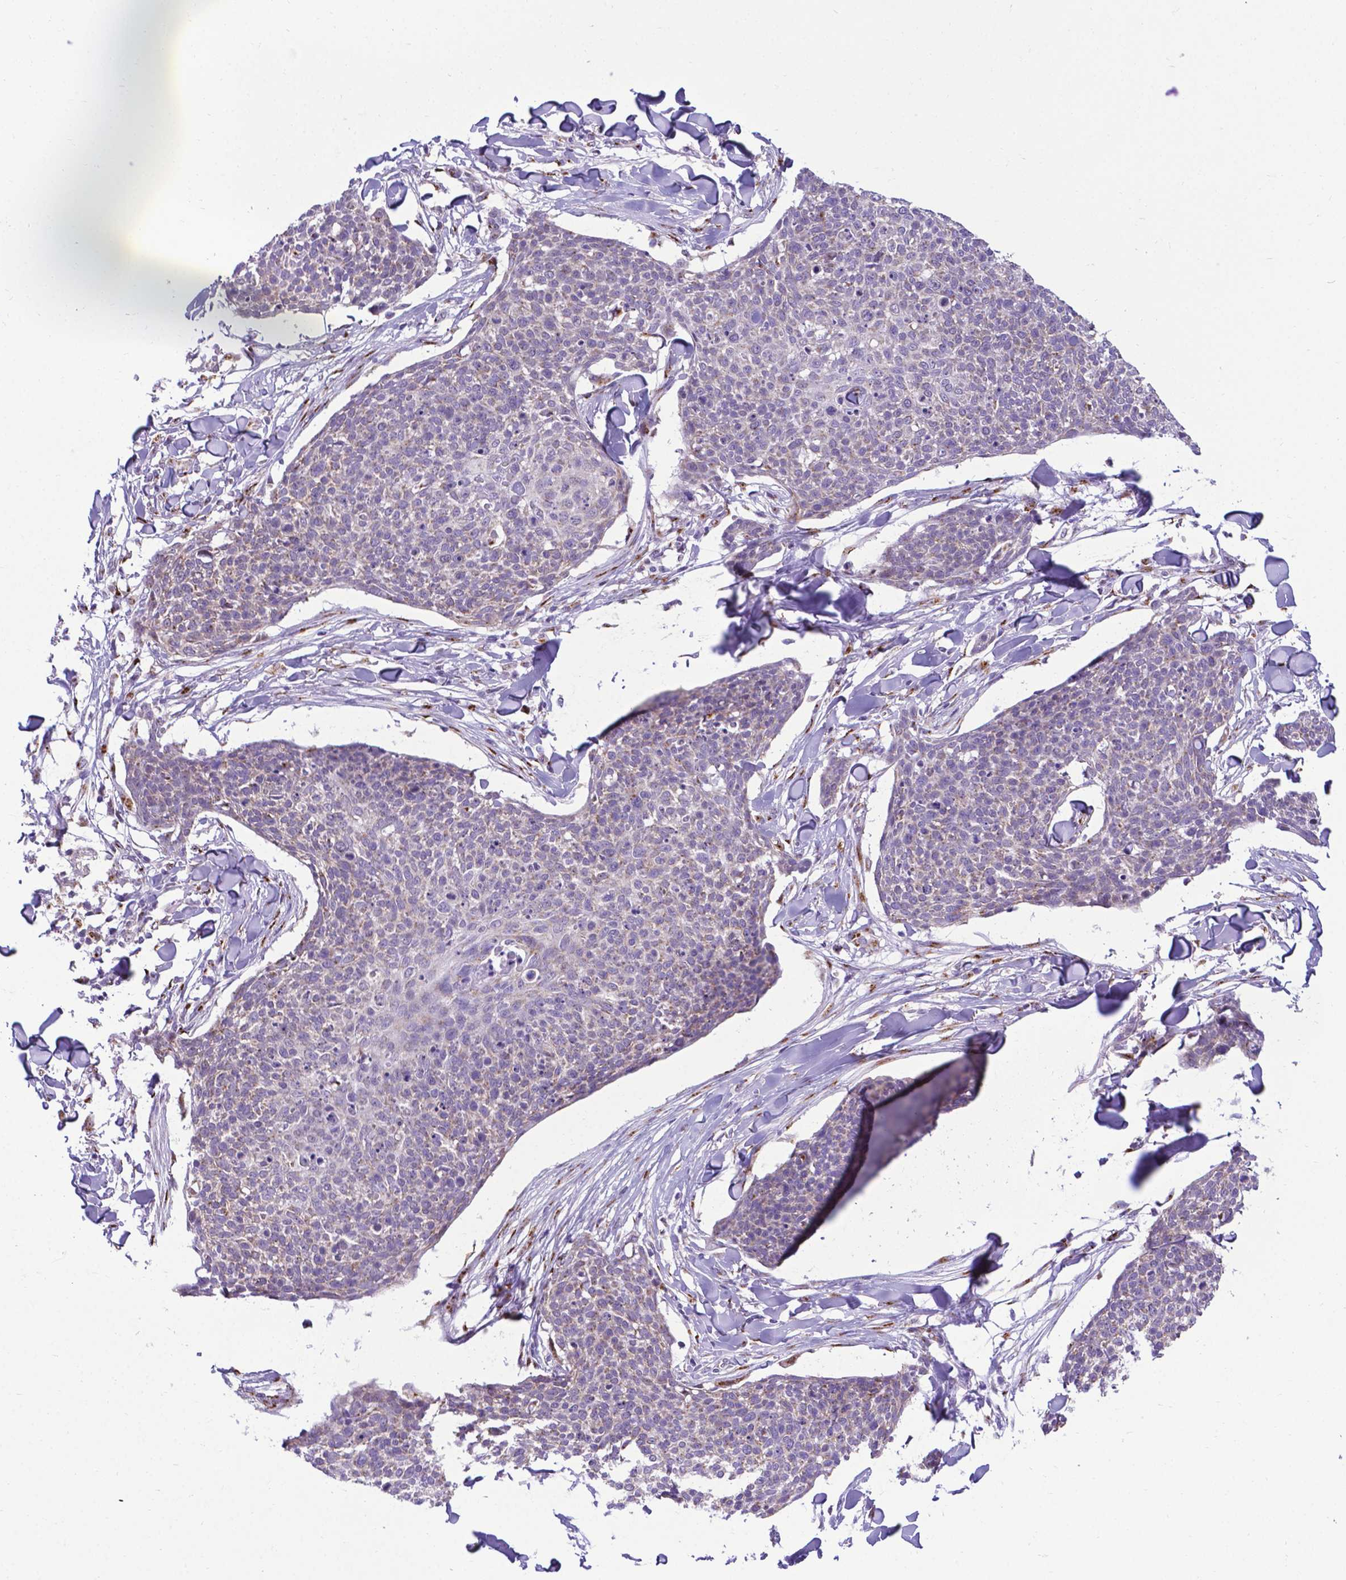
{"staining": {"intensity": "weak", "quantity": "<25%", "location": "cytoplasmic/membranous"}, "tissue": "skin cancer", "cell_type": "Tumor cells", "image_type": "cancer", "snomed": [{"axis": "morphology", "description": "Squamous cell carcinoma, NOS"}, {"axis": "topography", "description": "Skin"}, {"axis": "topography", "description": "Vulva"}], "caption": "Tumor cells are negative for protein expression in human skin squamous cell carcinoma.", "gene": "MRPL10", "patient": {"sex": "female", "age": 75}}